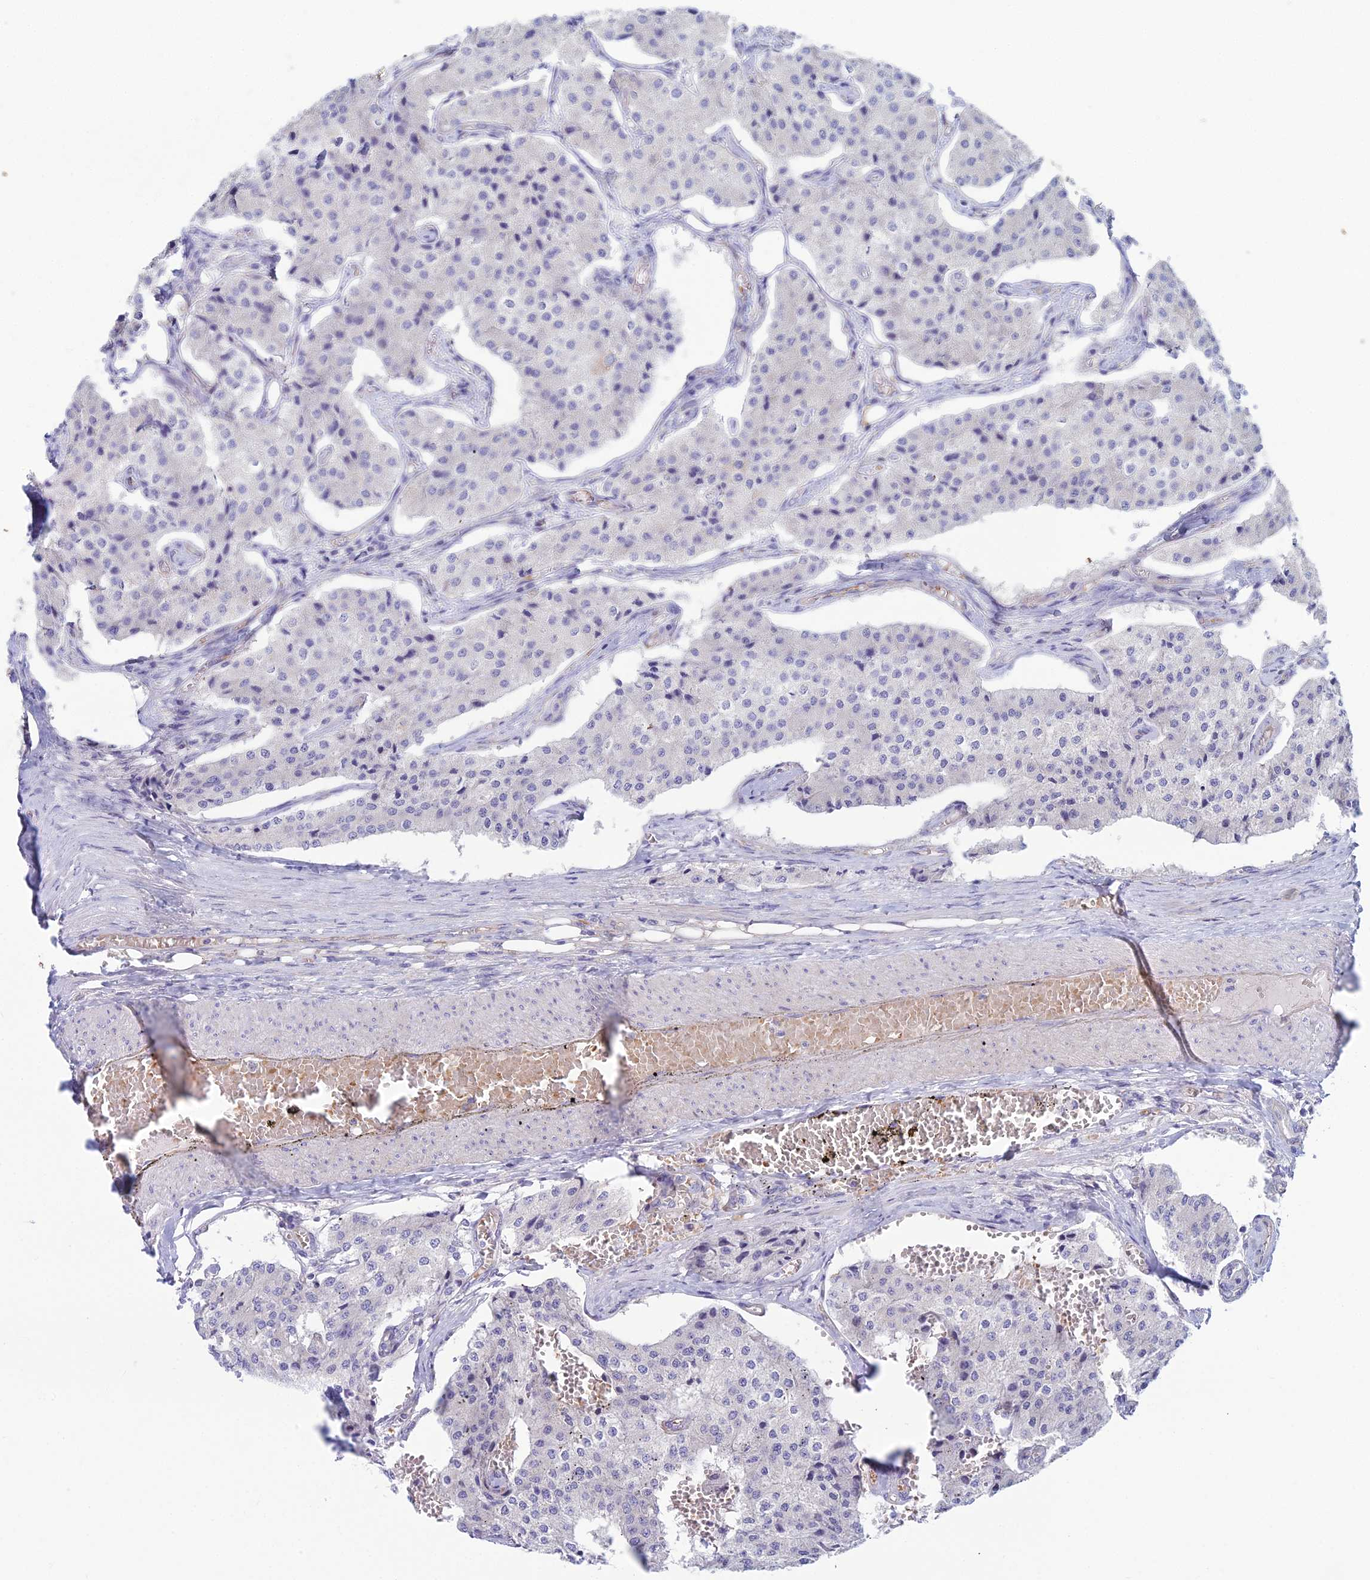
{"staining": {"intensity": "negative", "quantity": "none", "location": "none"}, "tissue": "carcinoid", "cell_type": "Tumor cells", "image_type": "cancer", "snomed": [{"axis": "morphology", "description": "Carcinoid, malignant, NOS"}, {"axis": "topography", "description": "Colon"}], "caption": "Tumor cells are negative for protein expression in human carcinoid (malignant).", "gene": "ZNF564", "patient": {"sex": "female", "age": 52}}